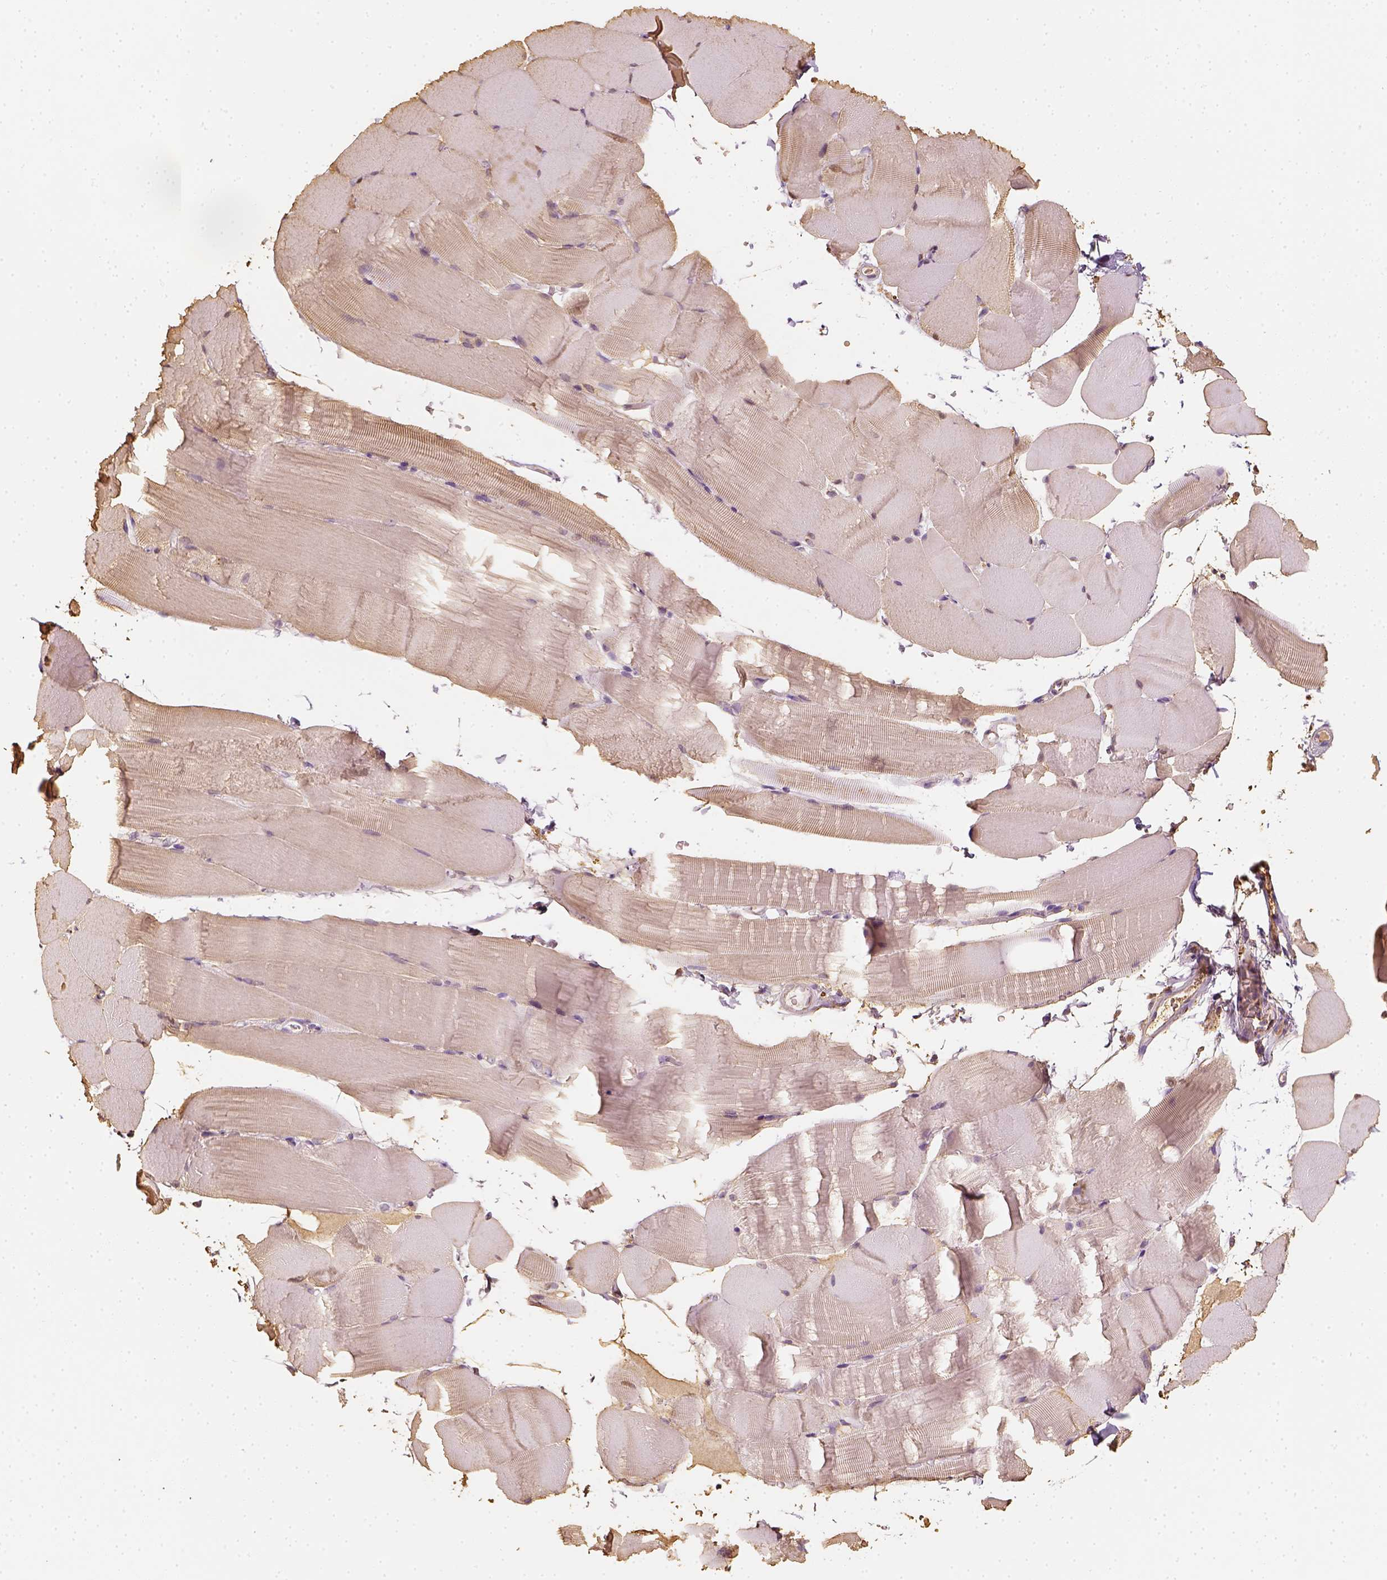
{"staining": {"intensity": "moderate", "quantity": "<25%", "location": "cytoplasmic/membranous"}, "tissue": "skeletal muscle", "cell_type": "Myocytes", "image_type": "normal", "snomed": [{"axis": "morphology", "description": "Normal tissue, NOS"}, {"axis": "topography", "description": "Skeletal muscle"}], "caption": "Myocytes show low levels of moderate cytoplasmic/membranous staining in approximately <25% of cells in benign human skeletal muscle.", "gene": "LCA5", "patient": {"sex": "female", "age": 37}}